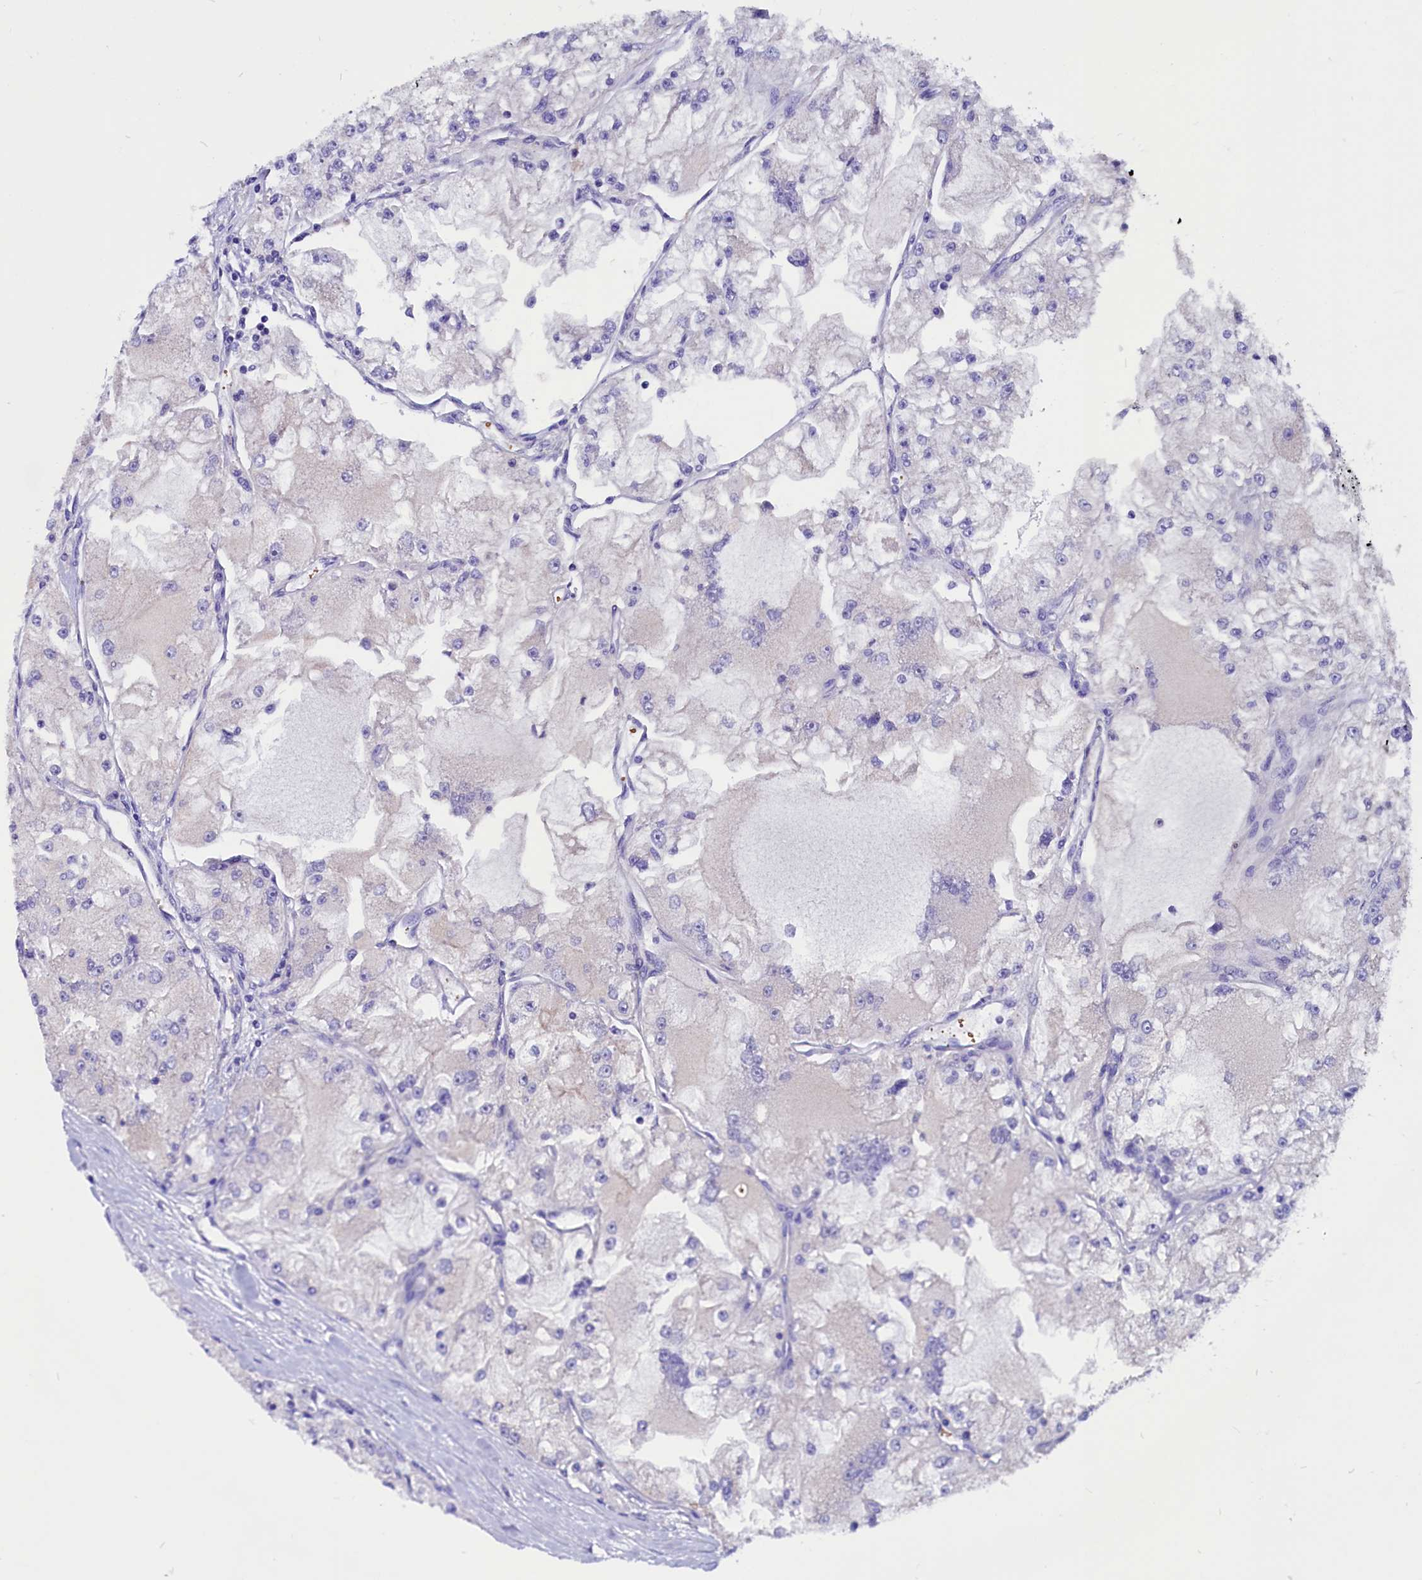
{"staining": {"intensity": "negative", "quantity": "none", "location": "none"}, "tissue": "renal cancer", "cell_type": "Tumor cells", "image_type": "cancer", "snomed": [{"axis": "morphology", "description": "Adenocarcinoma, NOS"}, {"axis": "topography", "description": "Kidney"}], "caption": "High power microscopy image of an immunohistochemistry histopathology image of renal adenocarcinoma, revealing no significant staining in tumor cells.", "gene": "CCBE1", "patient": {"sex": "female", "age": 72}}